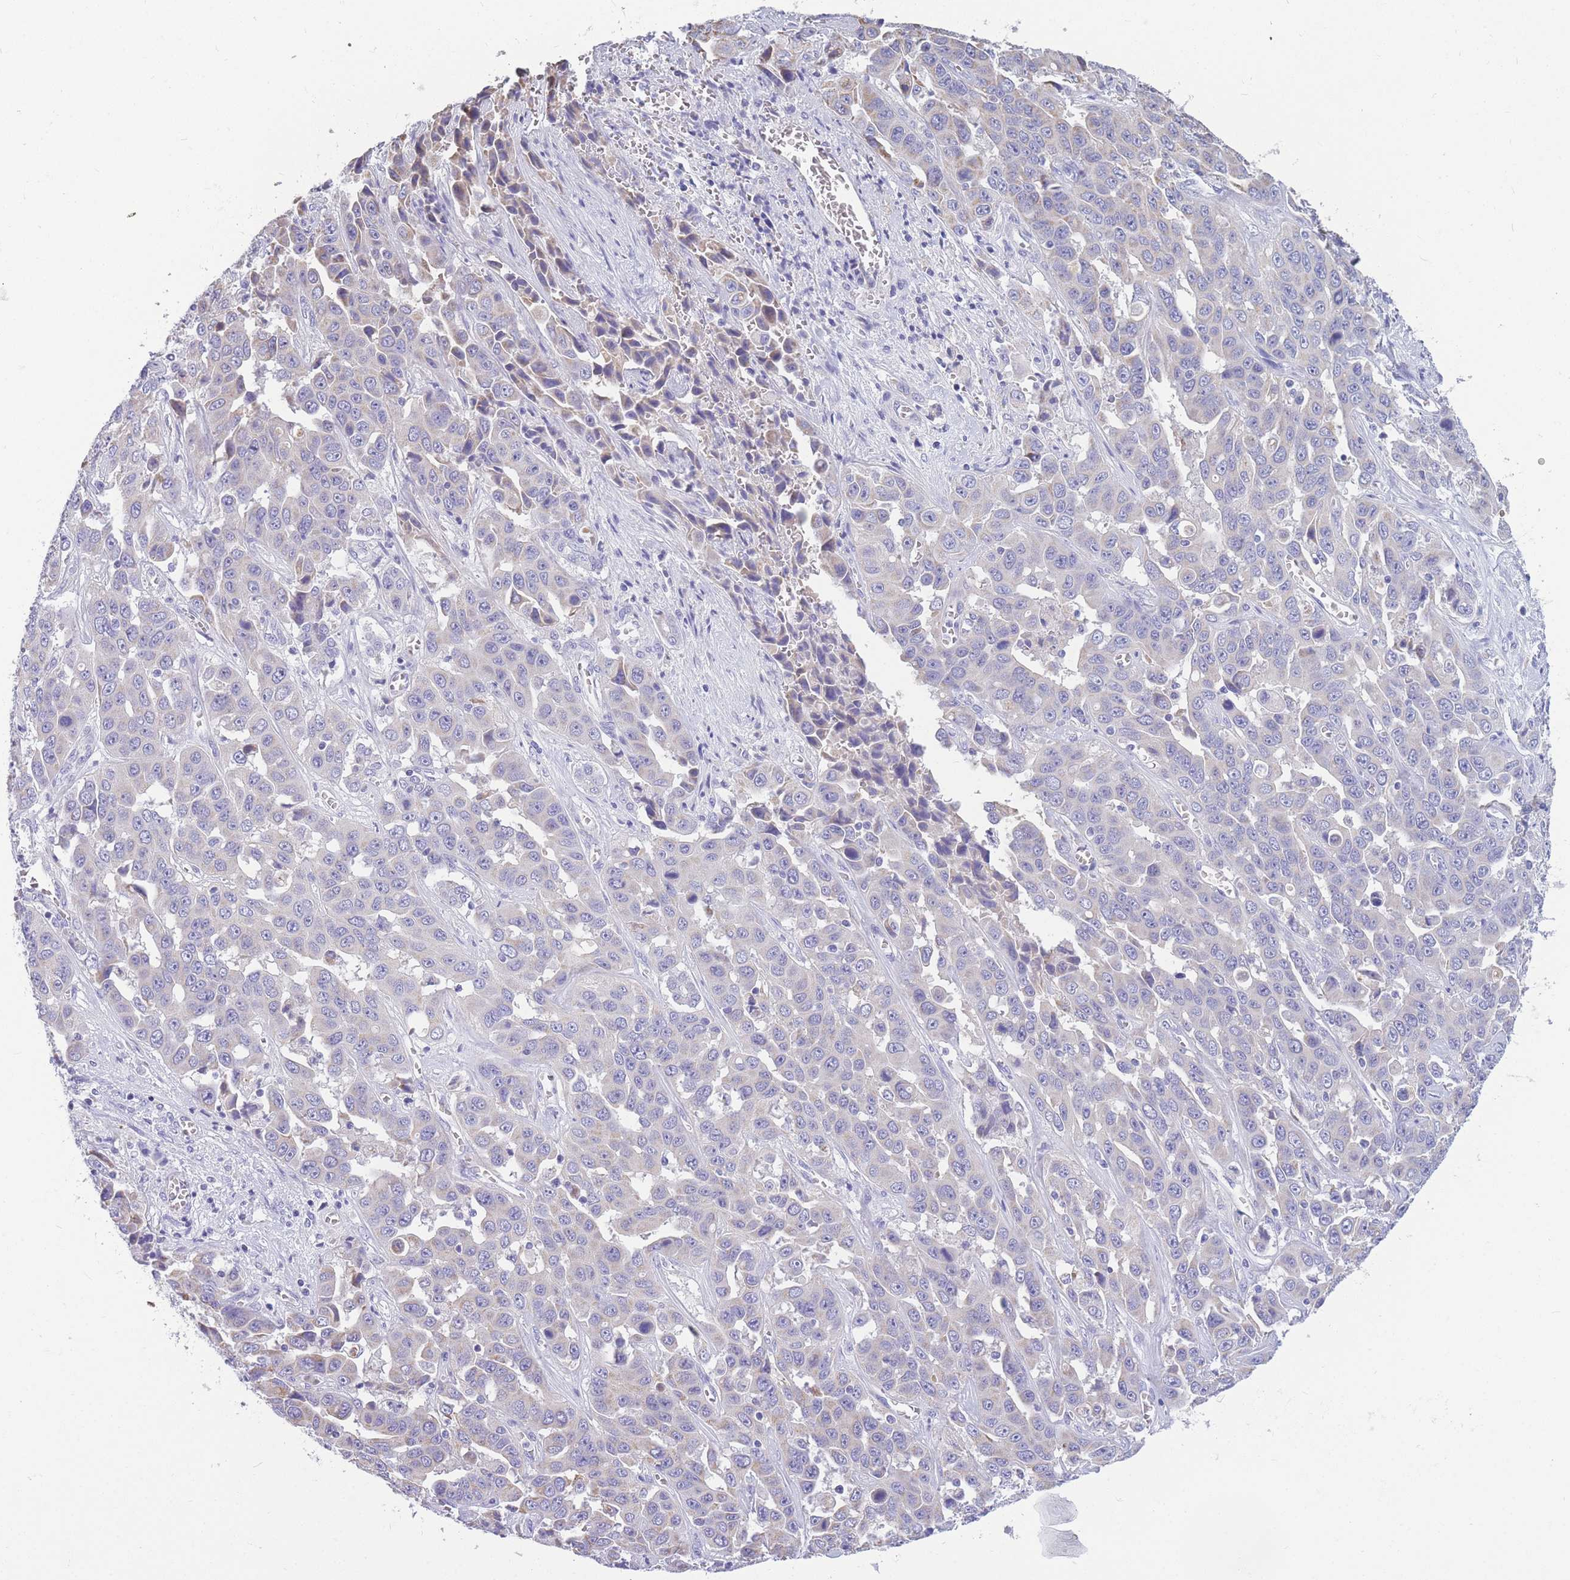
{"staining": {"intensity": "weak", "quantity": "<25%", "location": "cytoplasmic/membranous"}, "tissue": "liver cancer", "cell_type": "Tumor cells", "image_type": "cancer", "snomed": [{"axis": "morphology", "description": "Cholangiocarcinoma"}, {"axis": "topography", "description": "Liver"}], "caption": "Cholangiocarcinoma (liver) was stained to show a protein in brown. There is no significant expression in tumor cells.", "gene": "DHRS11", "patient": {"sex": "female", "age": 52}}